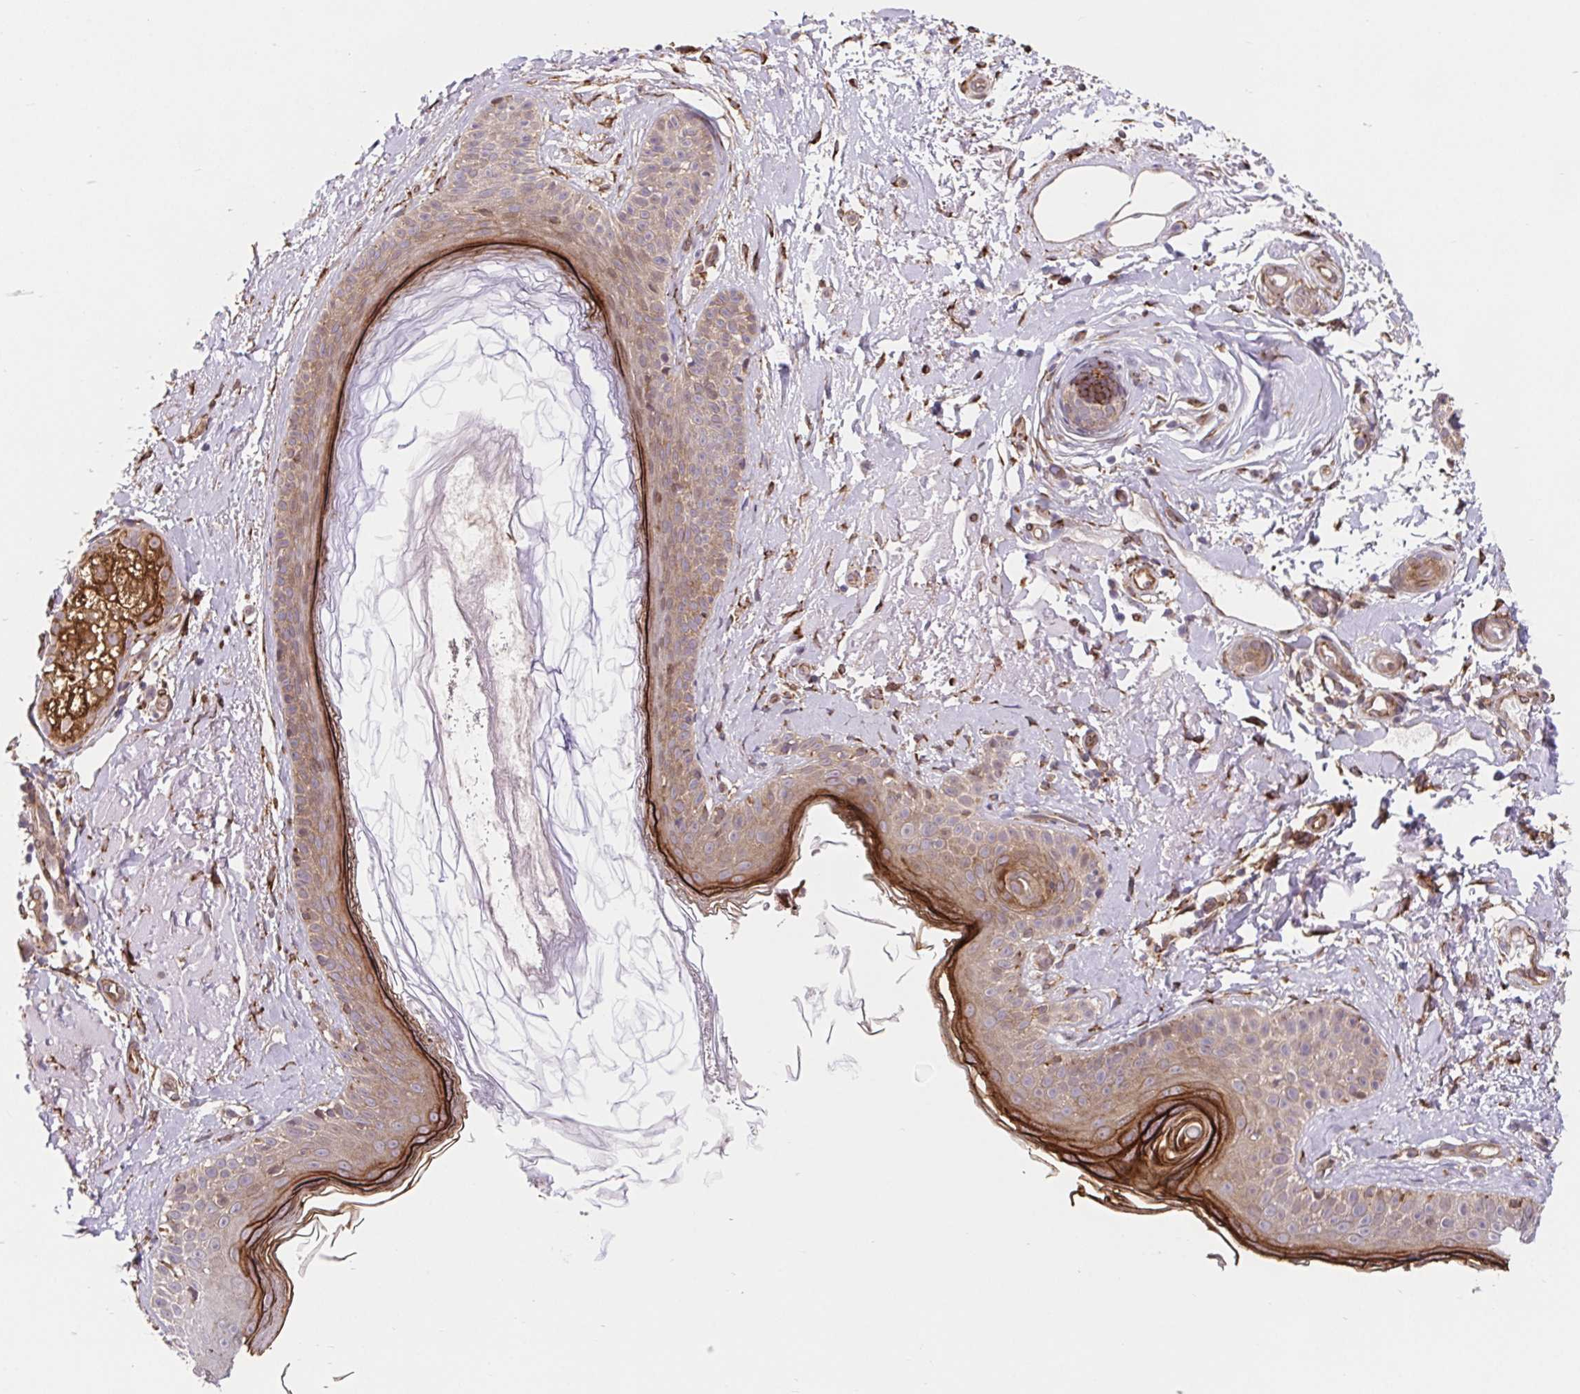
{"staining": {"intensity": "moderate", "quantity": ">75%", "location": "cytoplasmic/membranous"}, "tissue": "skin", "cell_type": "Fibroblasts", "image_type": "normal", "snomed": [{"axis": "morphology", "description": "Normal tissue, NOS"}, {"axis": "topography", "description": "Skin"}], "caption": "A medium amount of moderate cytoplasmic/membranous expression is identified in approximately >75% of fibroblasts in normal skin.", "gene": "LYPD5", "patient": {"sex": "male", "age": 73}}